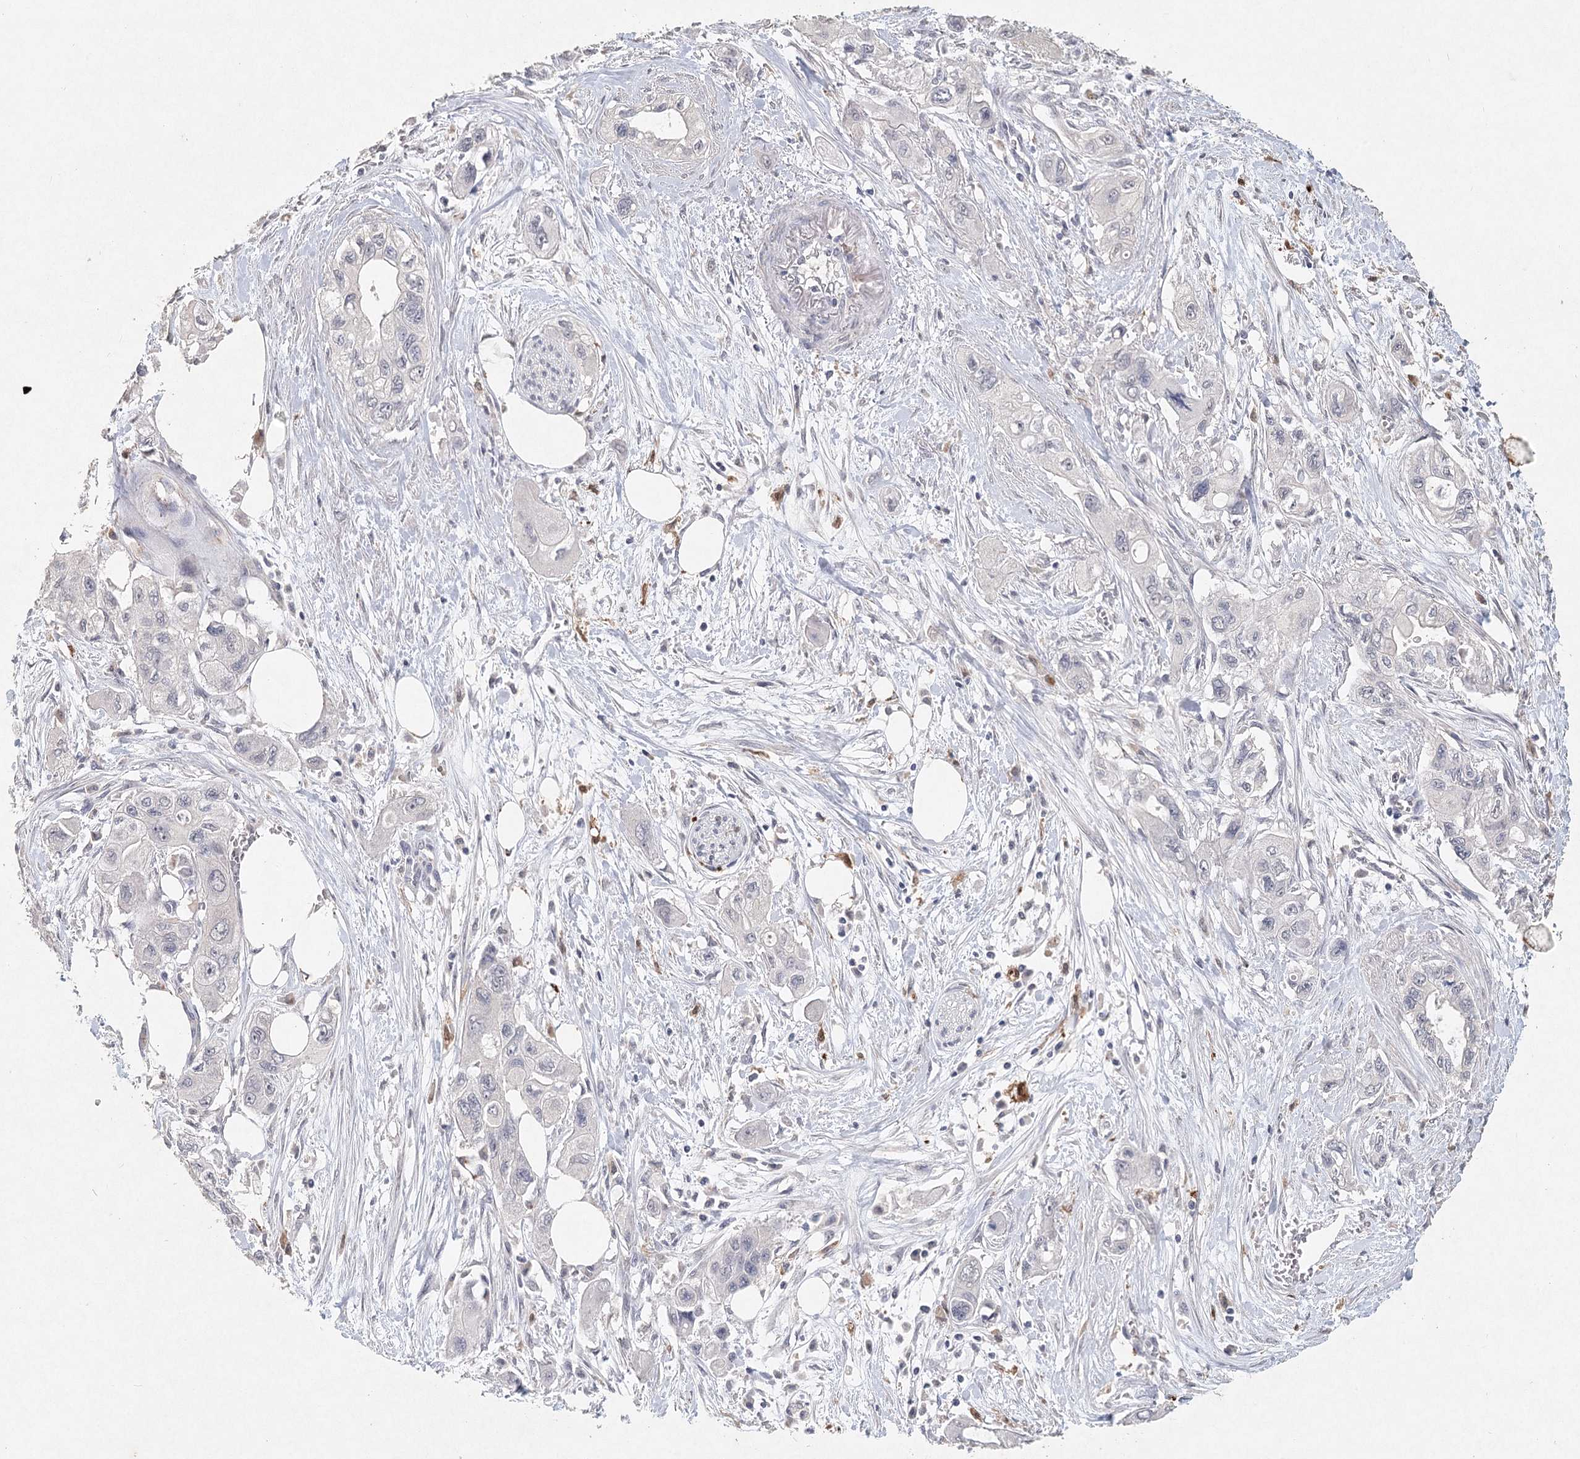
{"staining": {"intensity": "negative", "quantity": "none", "location": "none"}, "tissue": "pancreatic cancer", "cell_type": "Tumor cells", "image_type": "cancer", "snomed": [{"axis": "morphology", "description": "Adenocarcinoma, NOS"}, {"axis": "topography", "description": "Pancreas"}], "caption": "Immunohistochemical staining of human pancreatic cancer (adenocarcinoma) exhibits no significant staining in tumor cells.", "gene": "ARSI", "patient": {"sex": "male", "age": 75}}